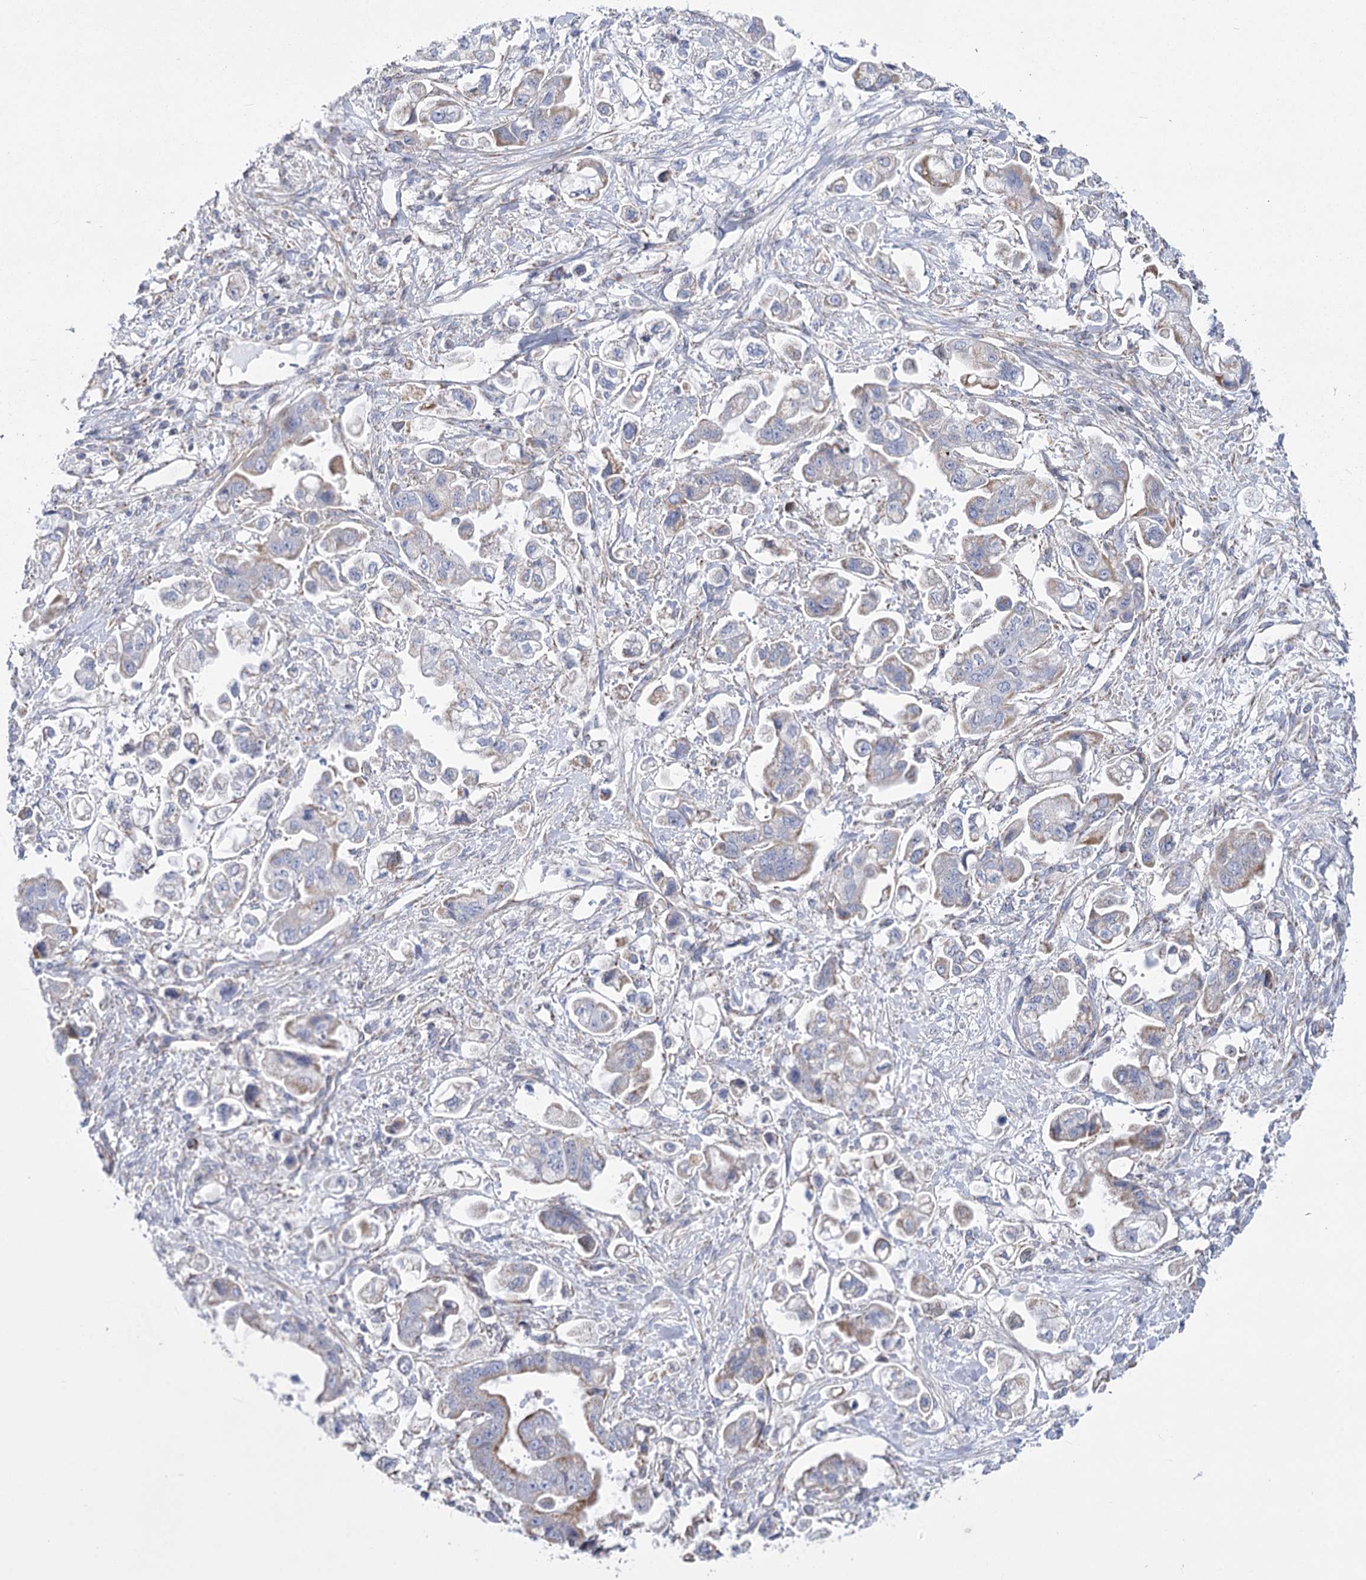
{"staining": {"intensity": "weak", "quantity": "<25%", "location": "cytoplasmic/membranous"}, "tissue": "stomach cancer", "cell_type": "Tumor cells", "image_type": "cancer", "snomed": [{"axis": "morphology", "description": "Adenocarcinoma, NOS"}, {"axis": "topography", "description": "Stomach"}], "caption": "An image of stomach cancer stained for a protein exhibits no brown staining in tumor cells.", "gene": "PDHB", "patient": {"sex": "male", "age": 62}}